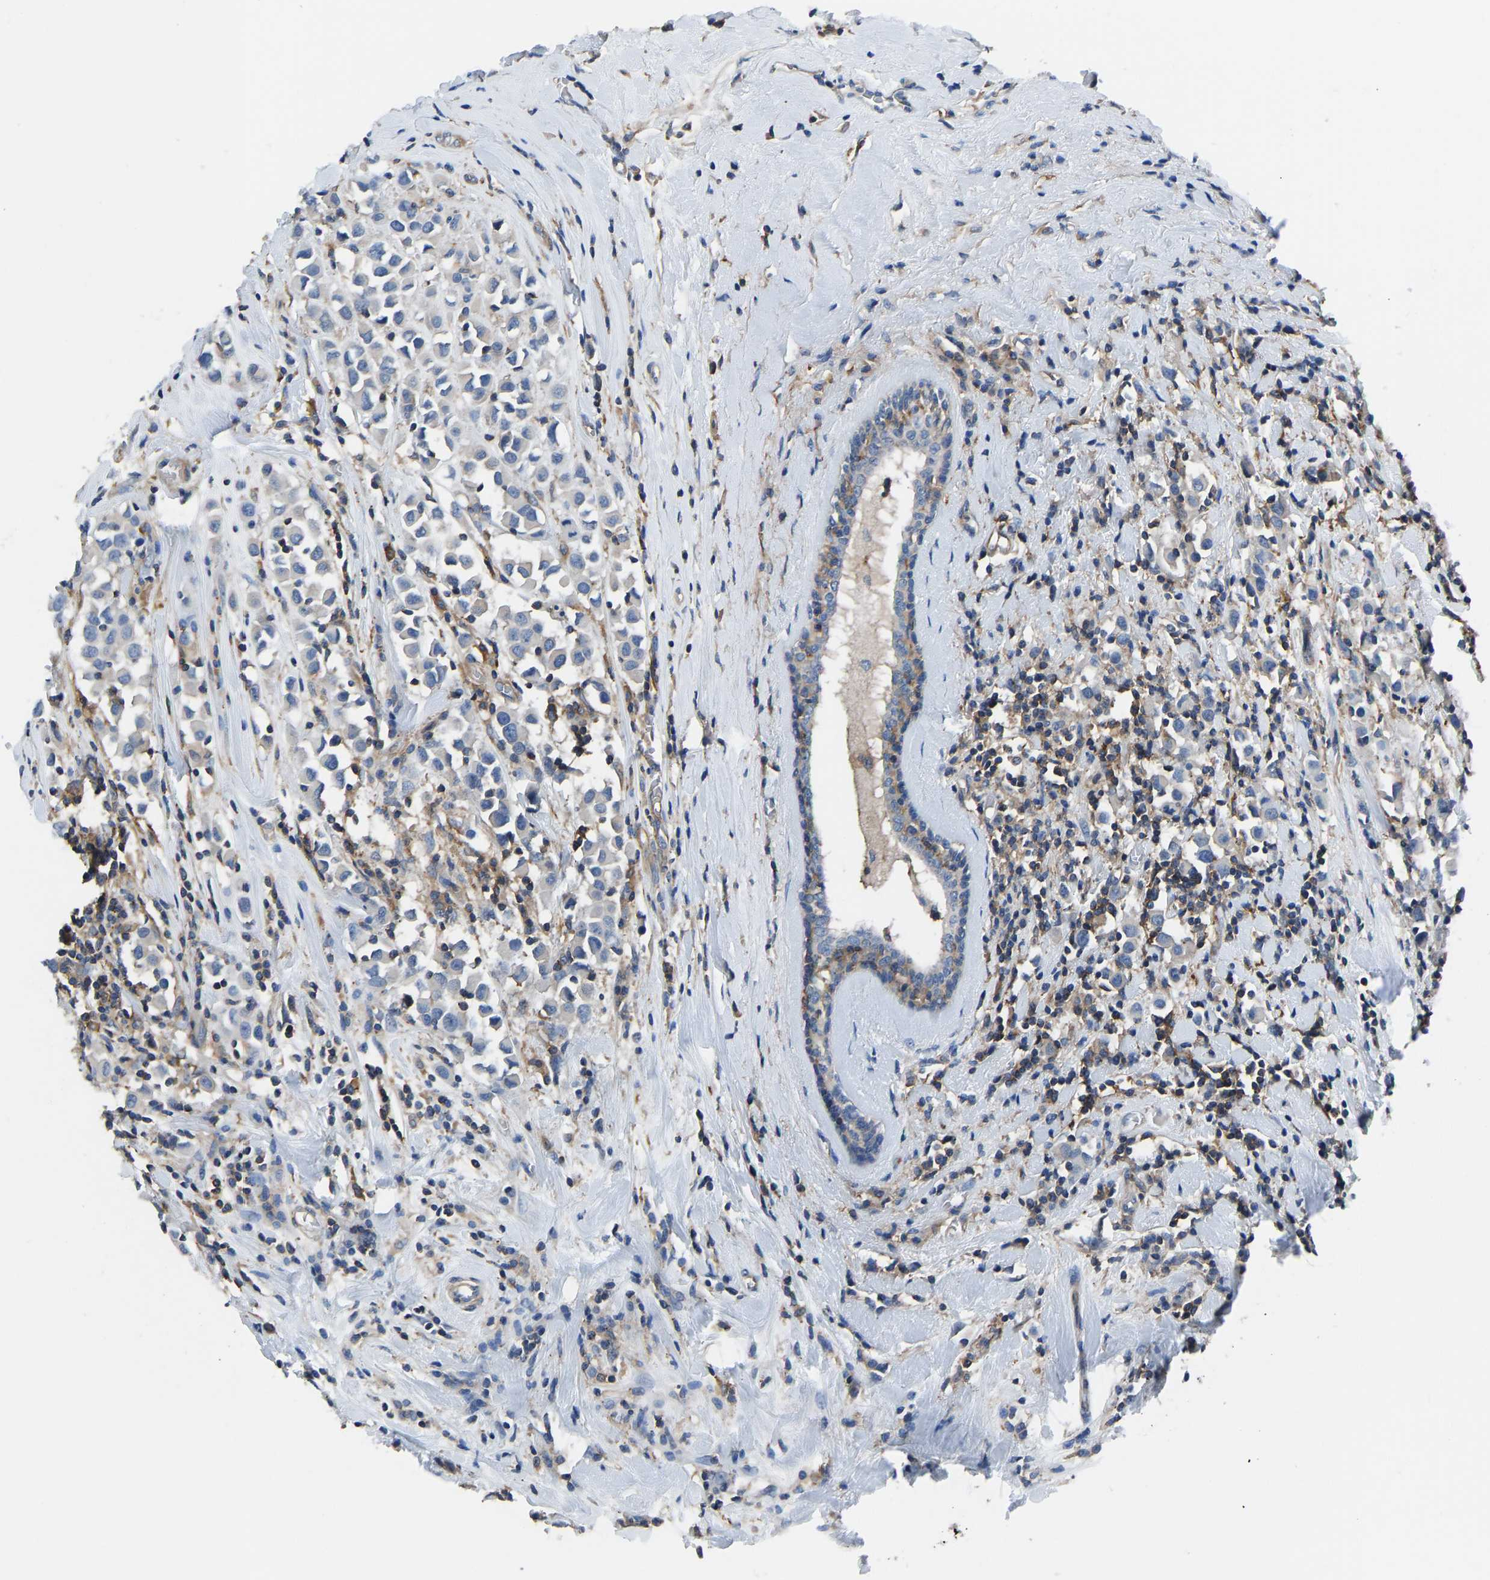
{"staining": {"intensity": "negative", "quantity": "none", "location": "none"}, "tissue": "breast cancer", "cell_type": "Tumor cells", "image_type": "cancer", "snomed": [{"axis": "morphology", "description": "Duct carcinoma"}, {"axis": "topography", "description": "Breast"}], "caption": "Human invasive ductal carcinoma (breast) stained for a protein using immunohistochemistry shows no positivity in tumor cells.", "gene": "PRKAR1A", "patient": {"sex": "female", "age": 61}}